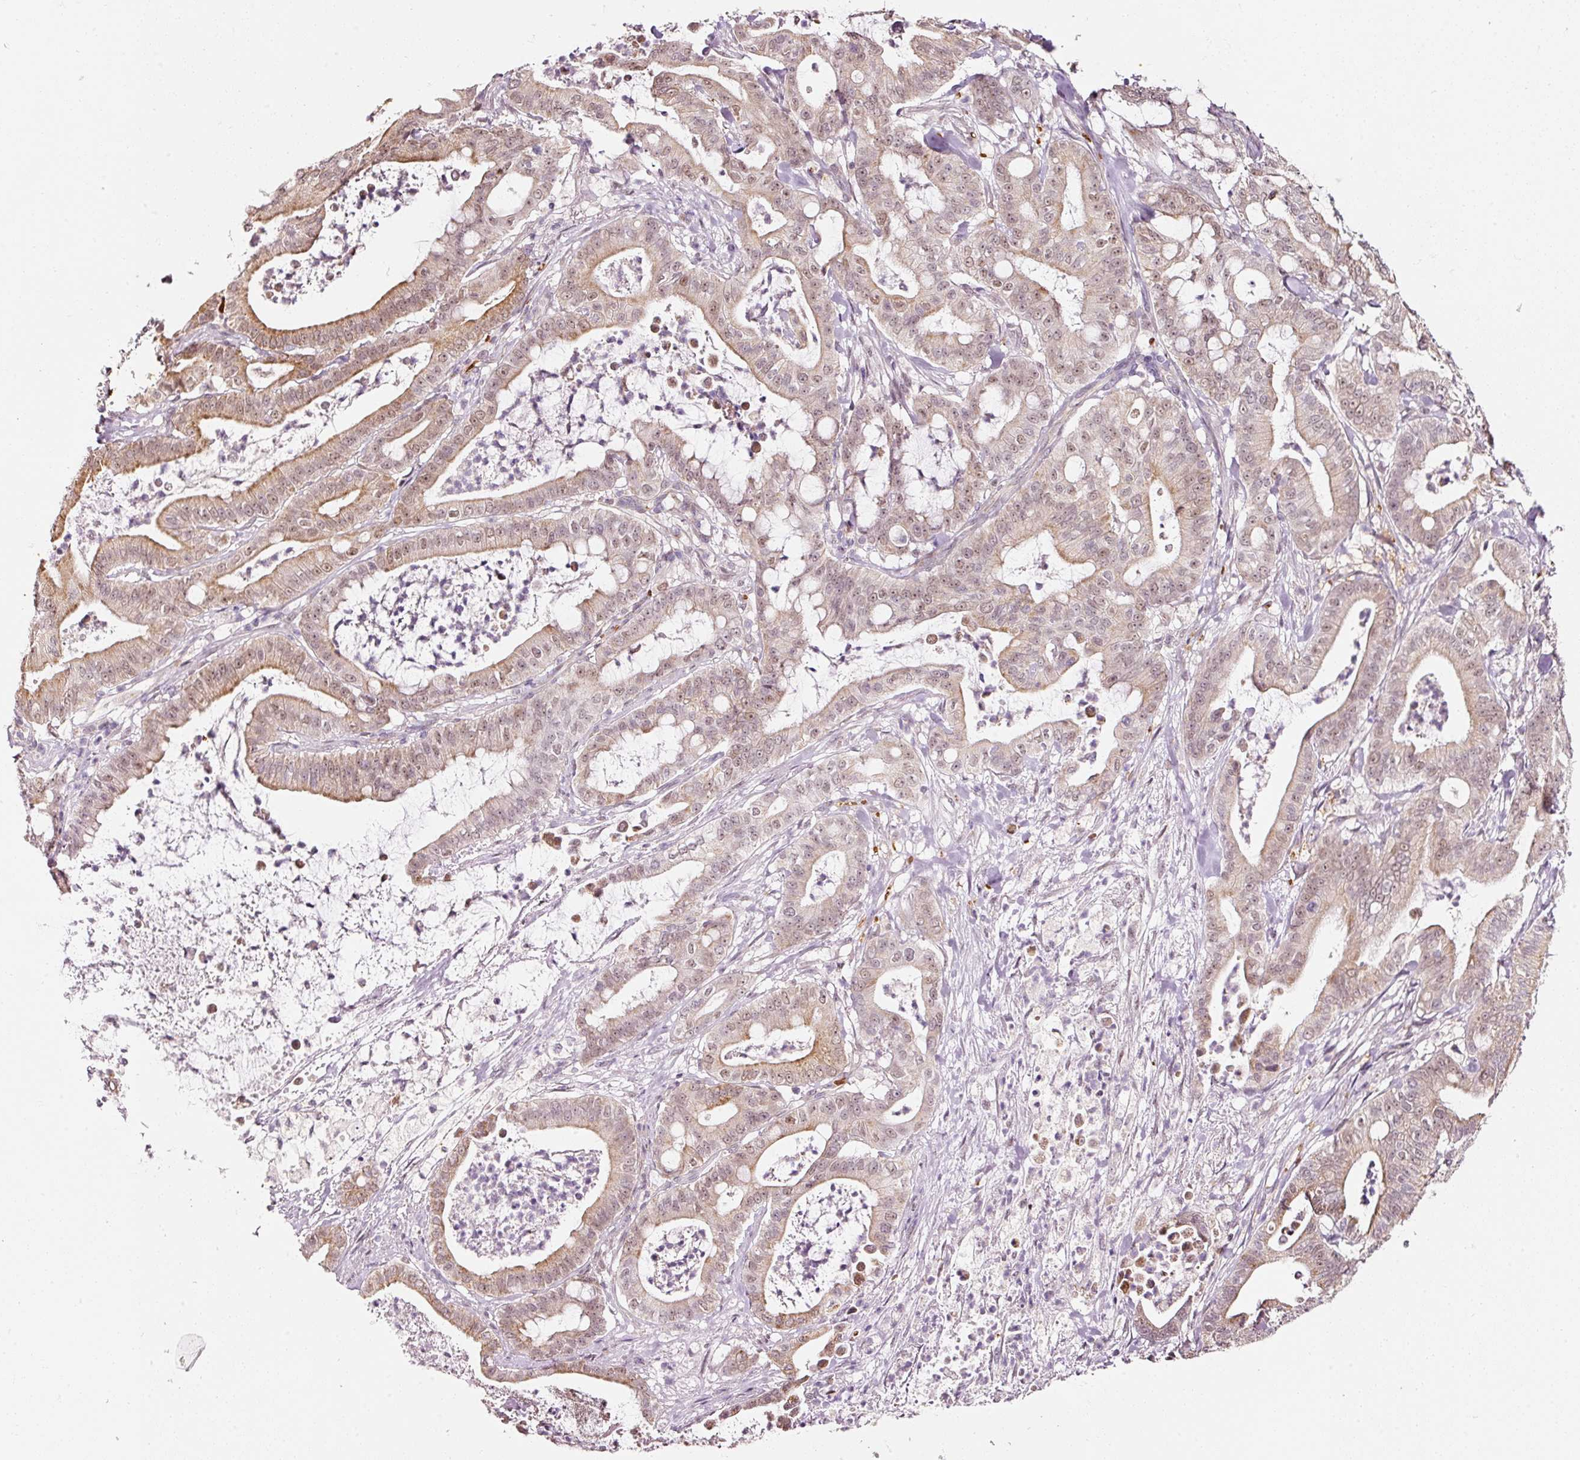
{"staining": {"intensity": "weak", "quantity": ">75%", "location": "cytoplasmic/membranous,nuclear"}, "tissue": "pancreatic cancer", "cell_type": "Tumor cells", "image_type": "cancer", "snomed": [{"axis": "morphology", "description": "Adenocarcinoma, NOS"}, {"axis": "topography", "description": "Pancreas"}], "caption": "Pancreatic cancer stained for a protein exhibits weak cytoplasmic/membranous and nuclear positivity in tumor cells.", "gene": "ZNF460", "patient": {"sex": "male", "age": 71}}